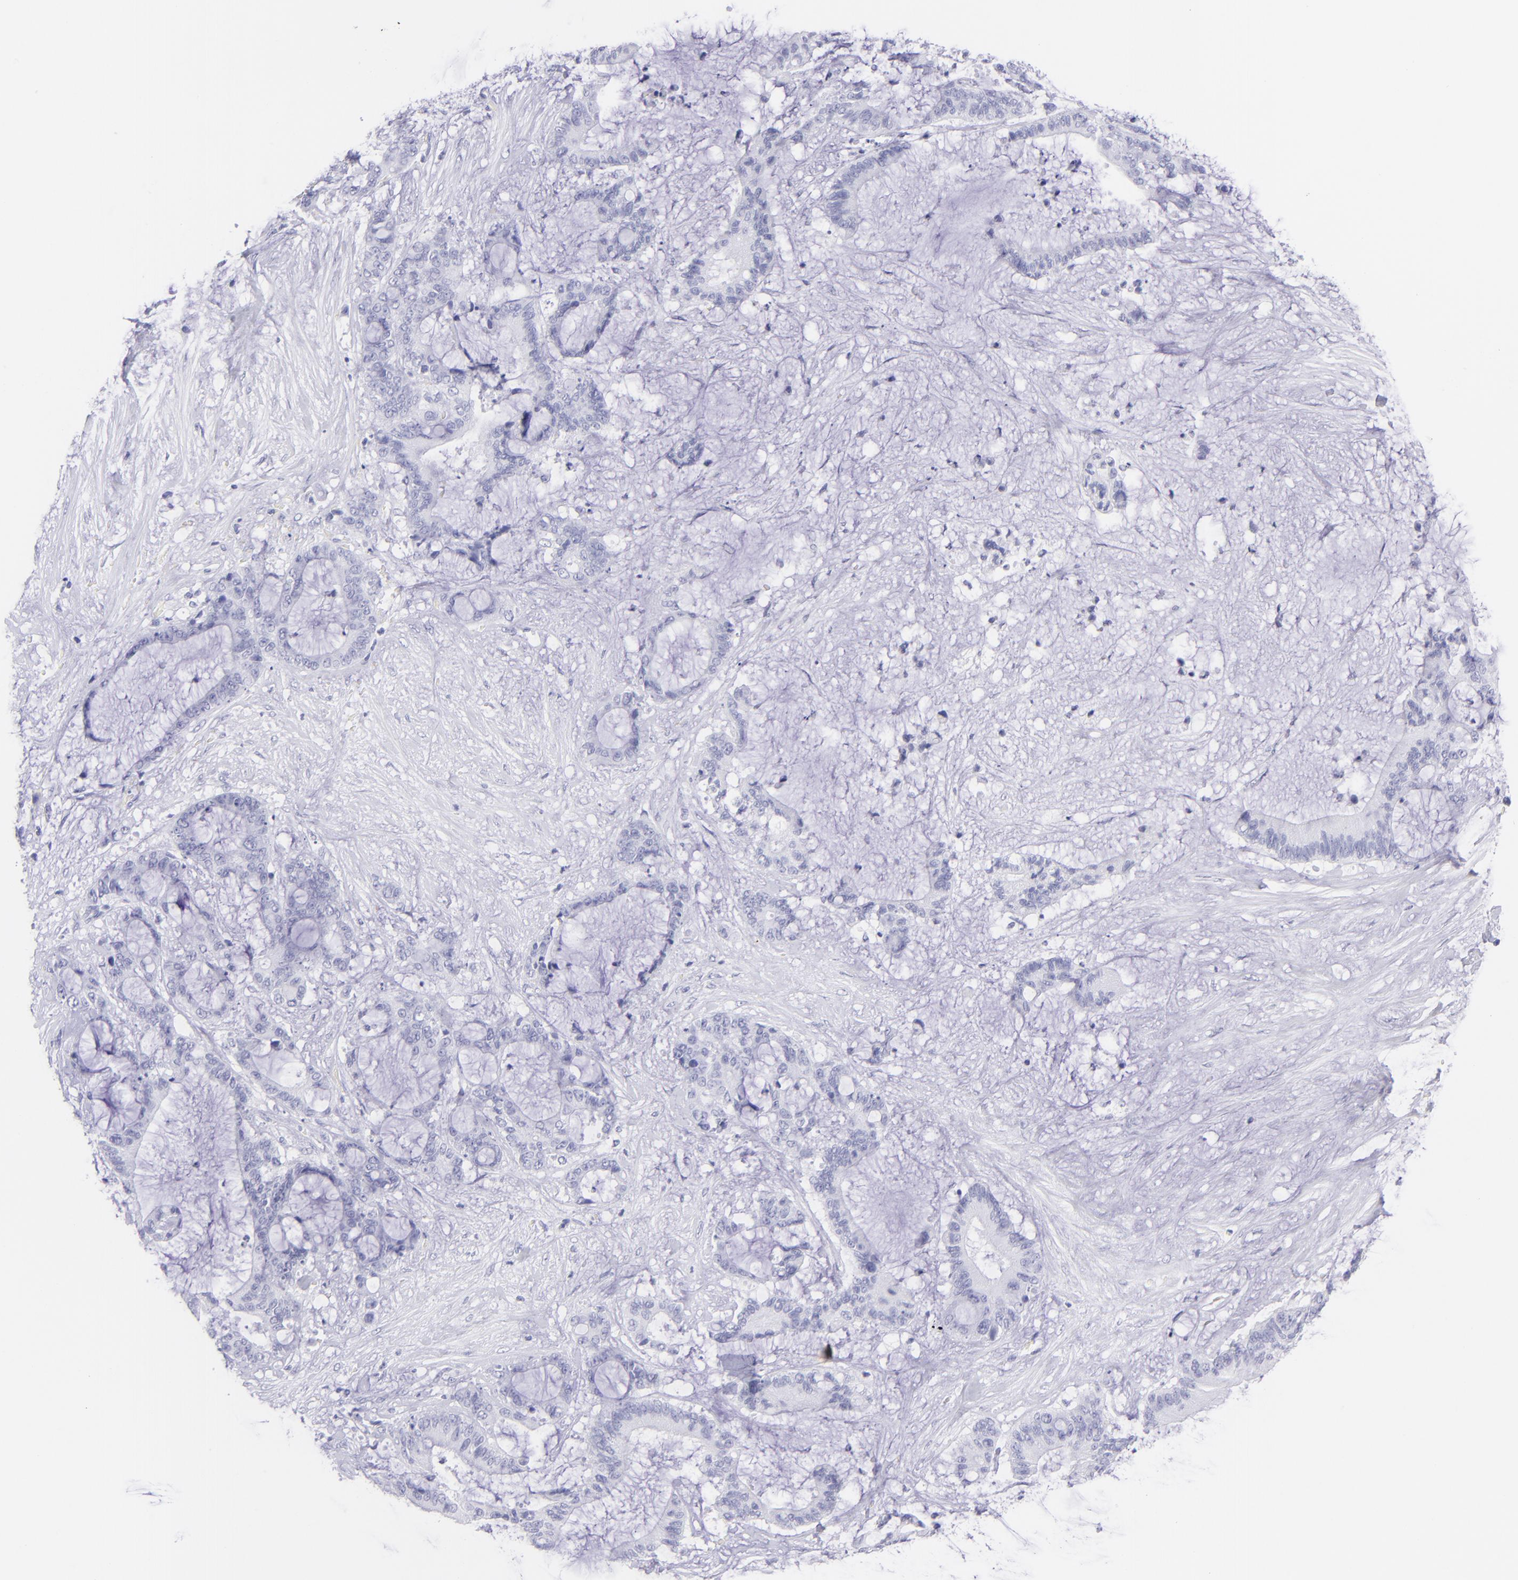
{"staining": {"intensity": "negative", "quantity": "none", "location": "none"}, "tissue": "liver cancer", "cell_type": "Tumor cells", "image_type": "cancer", "snomed": [{"axis": "morphology", "description": "Cholangiocarcinoma"}, {"axis": "topography", "description": "Liver"}], "caption": "Immunohistochemical staining of human liver cholangiocarcinoma reveals no significant staining in tumor cells.", "gene": "CNP", "patient": {"sex": "female", "age": 73}}